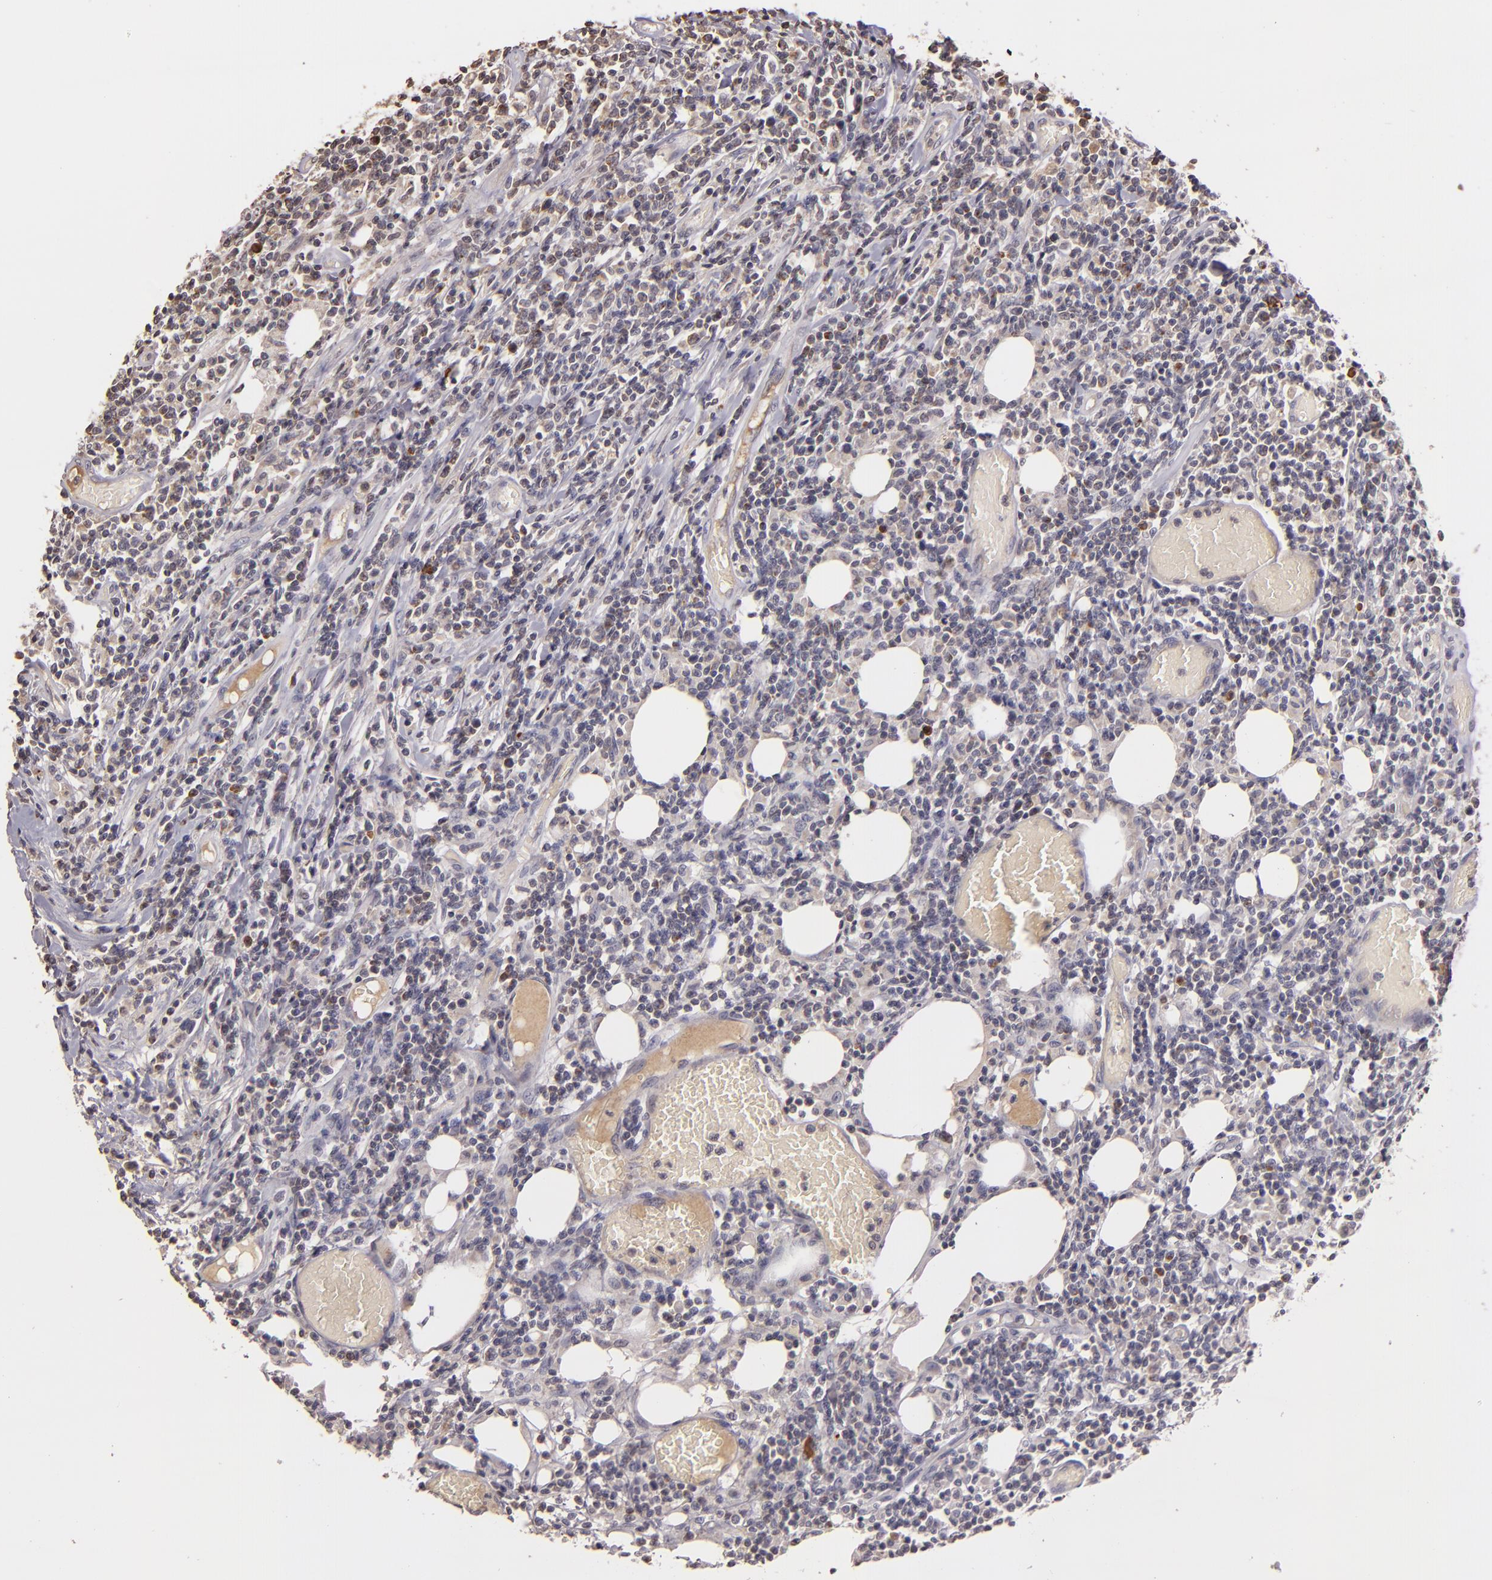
{"staining": {"intensity": "weak", "quantity": "<25%", "location": "cytoplasmic/membranous"}, "tissue": "lymphoma", "cell_type": "Tumor cells", "image_type": "cancer", "snomed": [{"axis": "morphology", "description": "Malignant lymphoma, non-Hodgkin's type, High grade"}, {"axis": "topography", "description": "Colon"}], "caption": "The IHC image has no significant staining in tumor cells of high-grade malignant lymphoma, non-Hodgkin's type tissue.", "gene": "ABL1", "patient": {"sex": "male", "age": 82}}